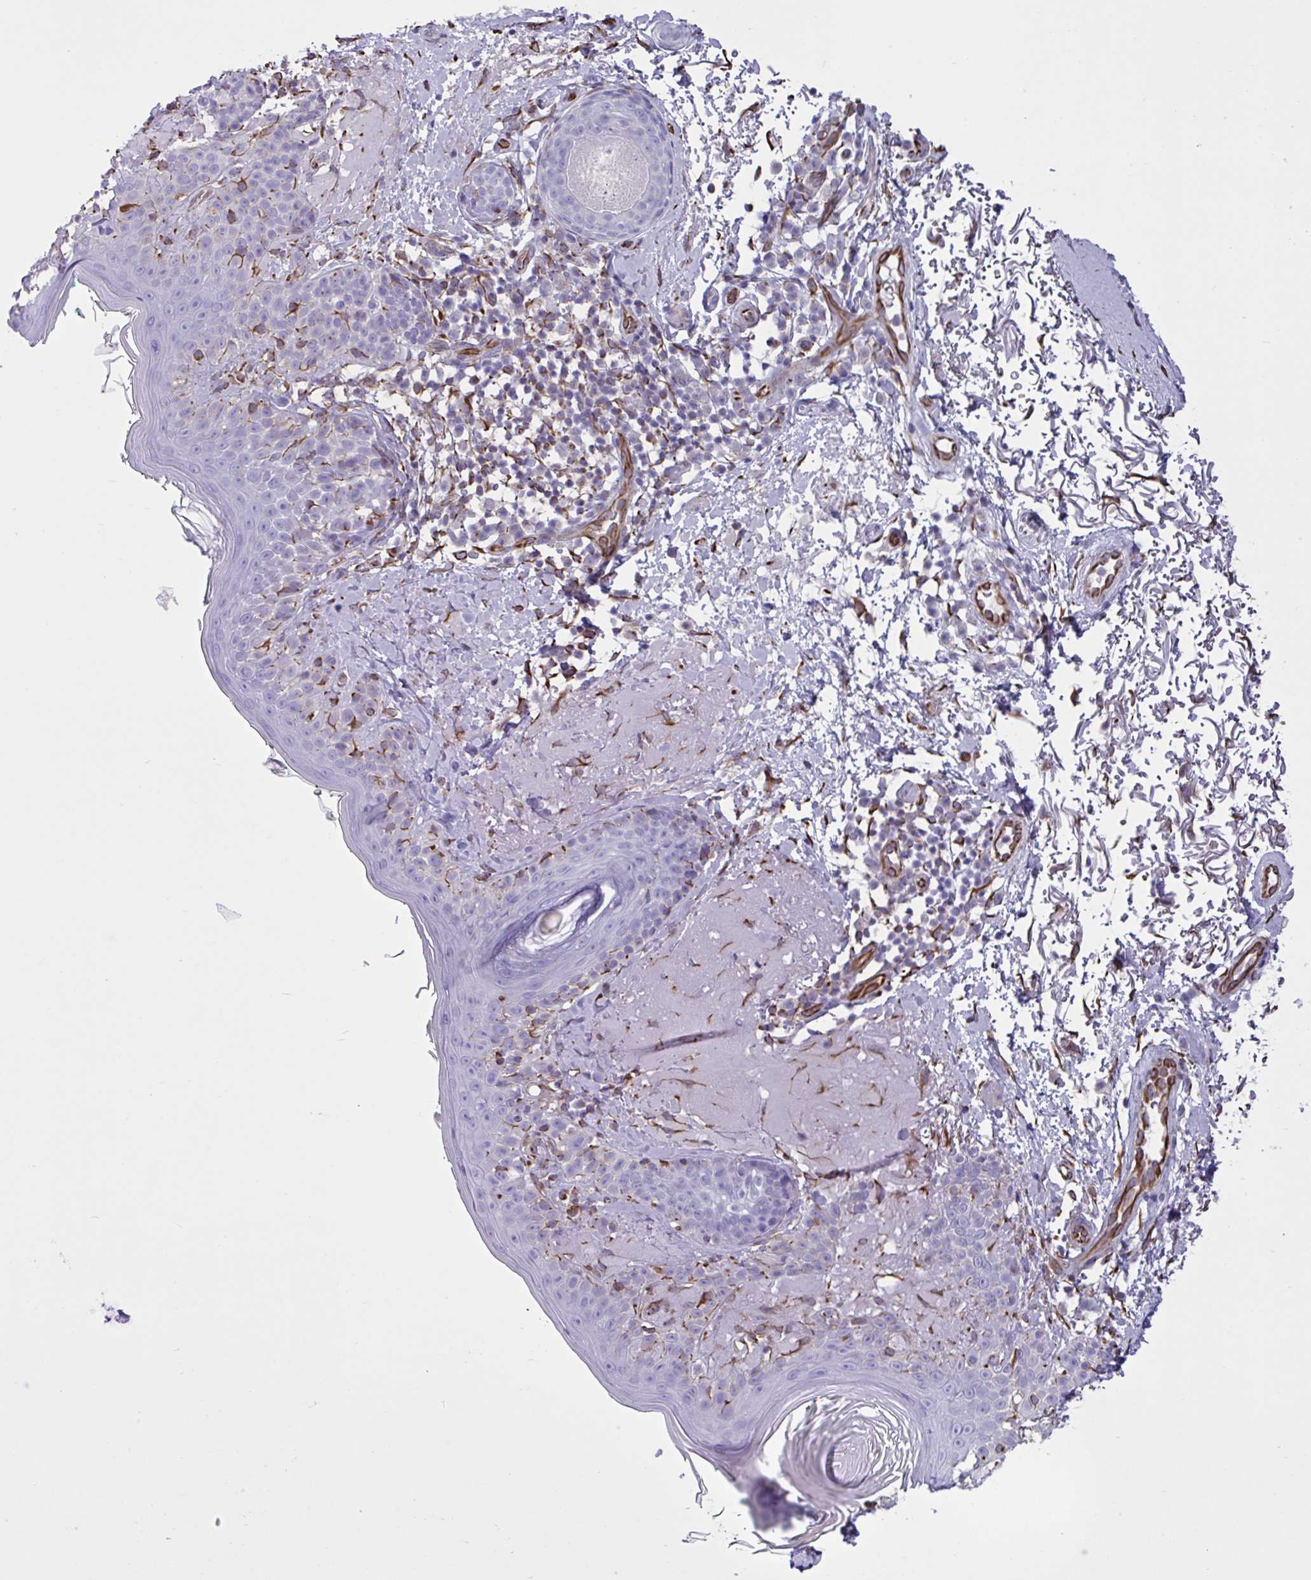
{"staining": {"intensity": "strong", "quantity": ">75%", "location": "cytoplasmic/membranous"}, "tissue": "skin", "cell_type": "Fibroblasts", "image_type": "normal", "snomed": [{"axis": "morphology", "description": "Normal tissue, NOS"}, {"axis": "topography", "description": "Skin"}], "caption": "A brown stain highlights strong cytoplasmic/membranous positivity of a protein in fibroblasts of unremarkable skin.", "gene": "TMEM86B", "patient": {"sex": "male", "age": 73}}